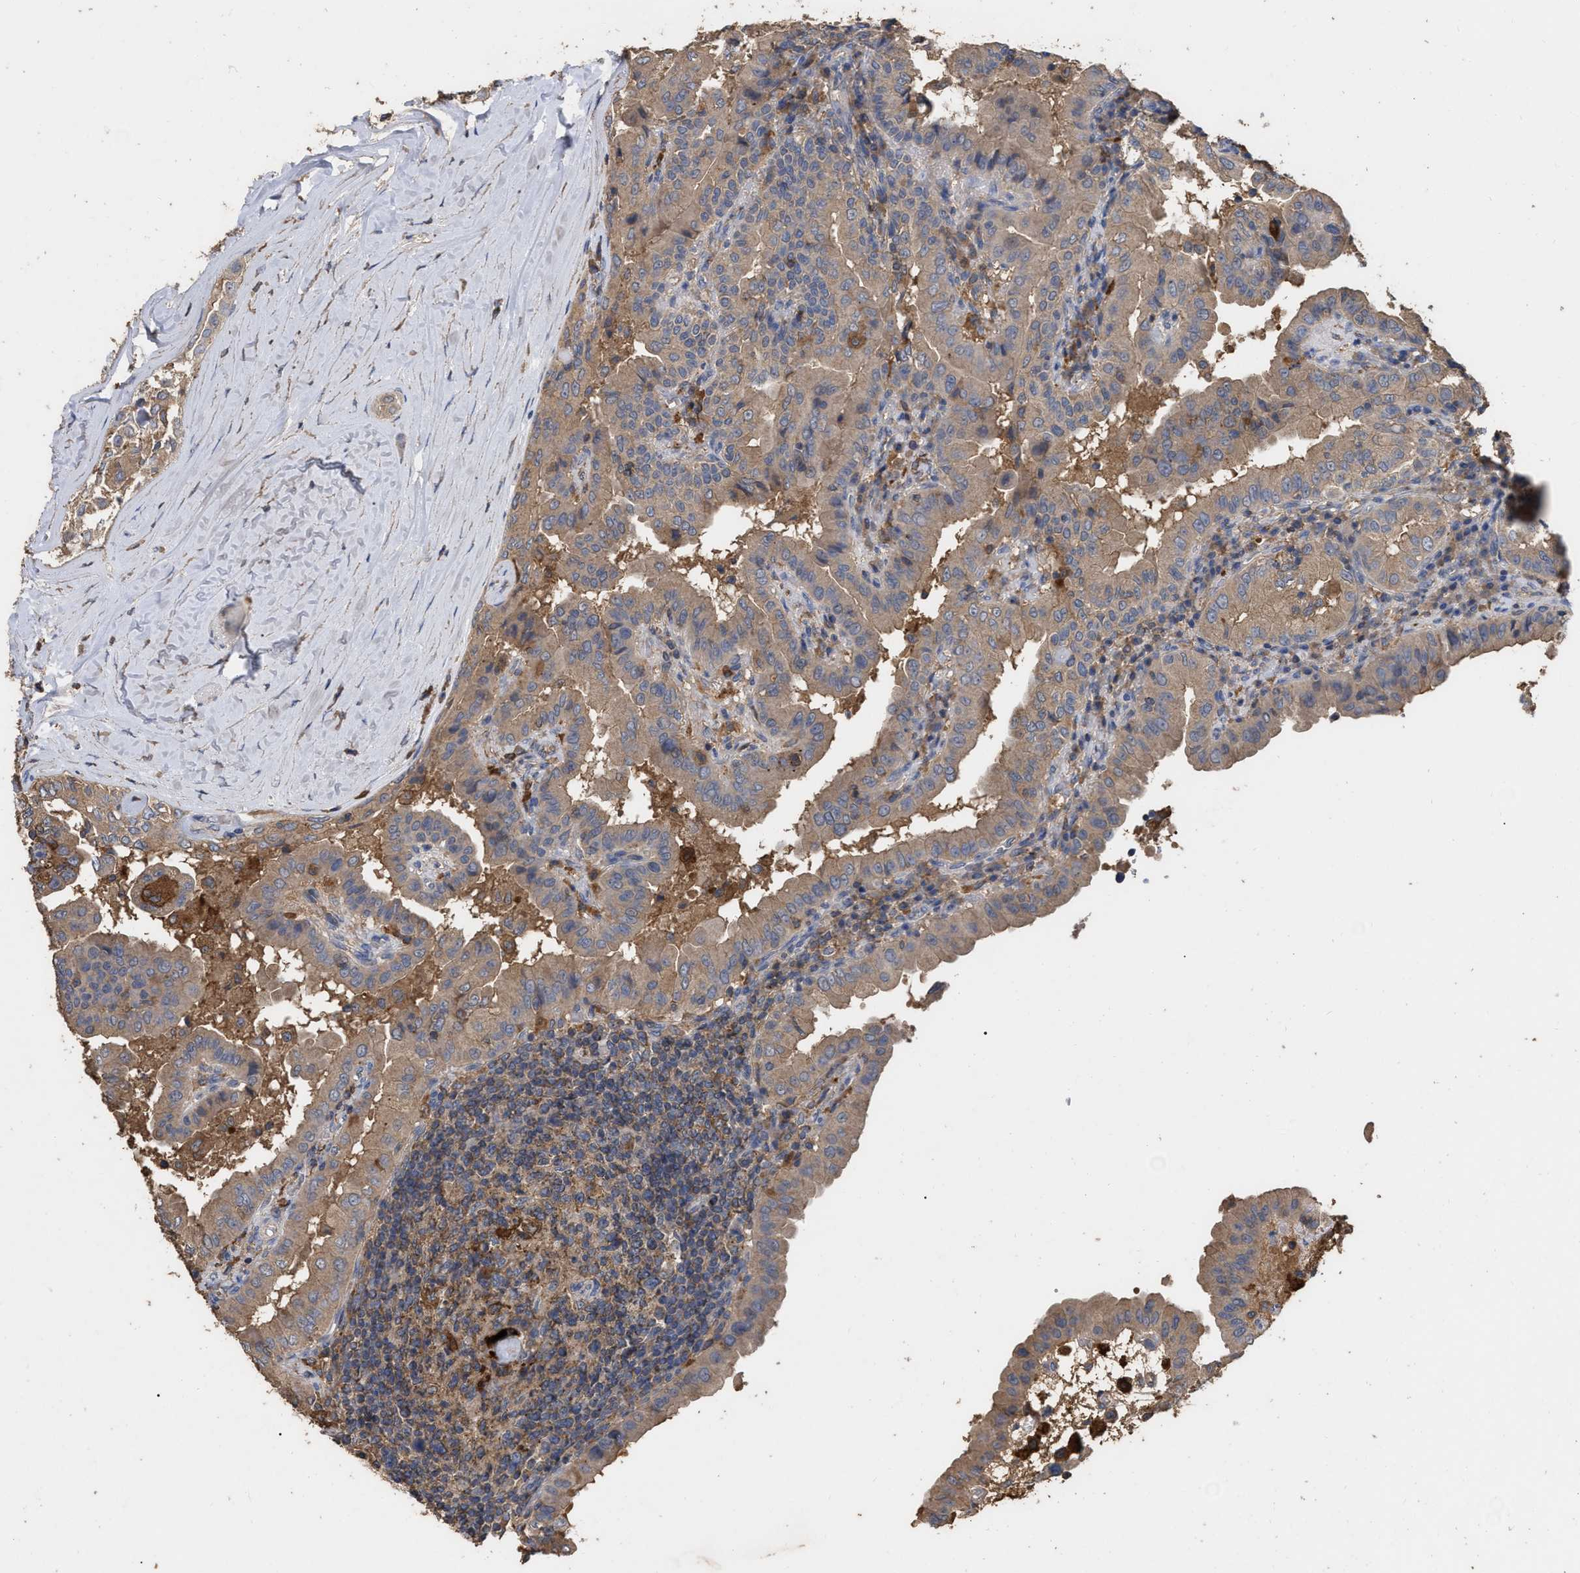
{"staining": {"intensity": "weak", "quantity": ">75%", "location": "cytoplasmic/membranous"}, "tissue": "thyroid cancer", "cell_type": "Tumor cells", "image_type": "cancer", "snomed": [{"axis": "morphology", "description": "Papillary adenocarcinoma, NOS"}, {"axis": "topography", "description": "Thyroid gland"}], "caption": "IHC histopathology image of neoplastic tissue: thyroid cancer stained using immunohistochemistry demonstrates low levels of weak protein expression localized specifically in the cytoplasmic/membranous of tumor cells, appearing as a cytoplasmic/membranous brown color.", "gene": "GPR179", "patient": {"sex": "male", "age": 33}}